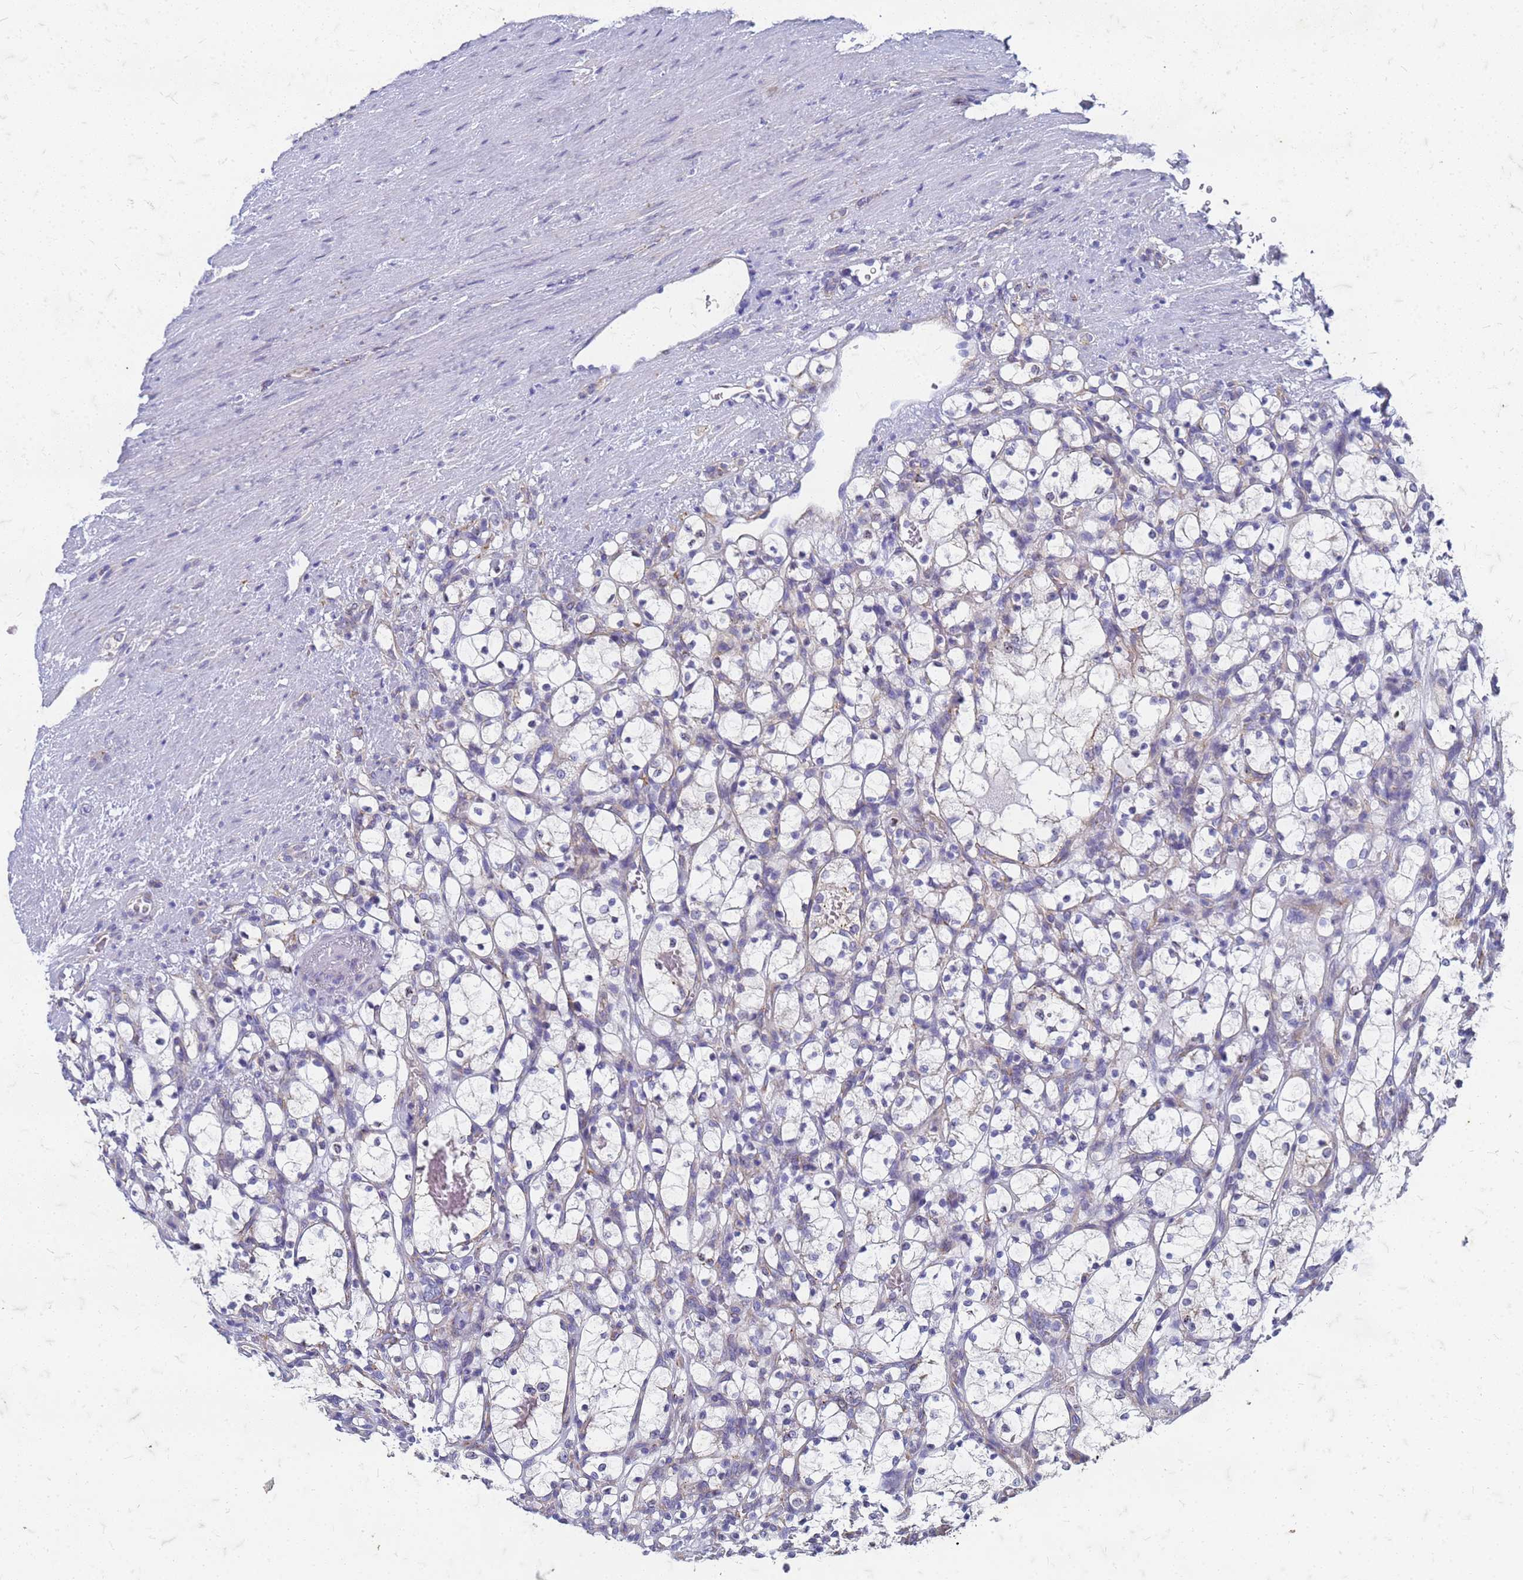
{"staining": {"intensity": "negative", "quantity": "none", "location": "none"}, "tissue": "renal cancer", "cell_type": "Tumor cells", "image_type": "cancer", "snomed": [{"axis": "morphology", "description": "Adenocarcinoma, NOS"}, {"axis": "topography", "description": "Kidney"}], "caption": "Immunohistochemical staining of human renal cancer reveals no significant staining in tumor cells.", "gene": "TRIM64B", "patient": {"sex": "female", "age": 69}}